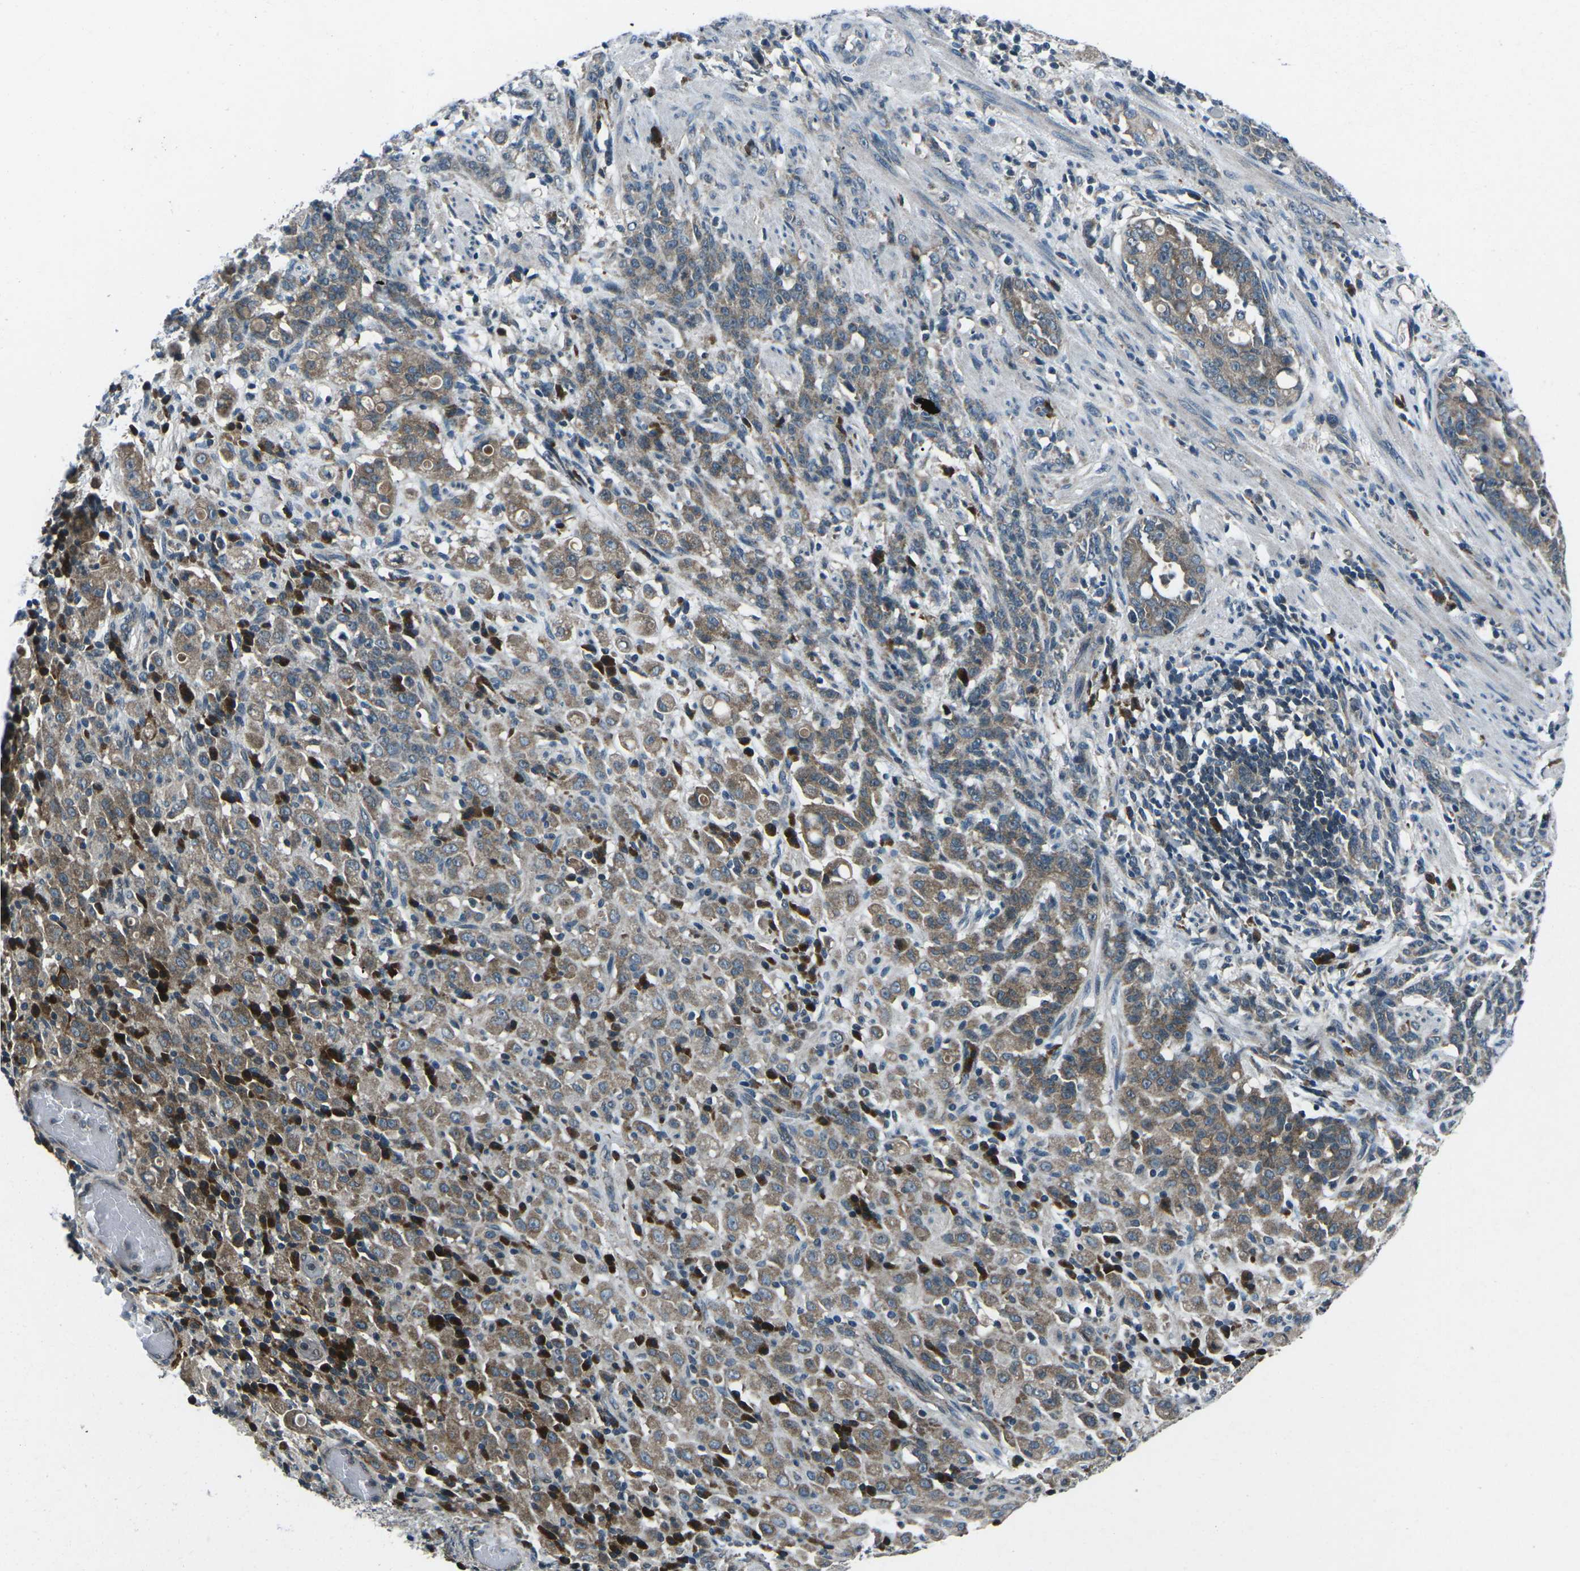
{"staining": {"intensity": "moderate", "quantity": ">75%", "location": "cytoplasmic/membranous"}, "tissue": "stomach cancer", "cell_type": "Tumor cells", "image_type": "cancer", "snomed": [{"axis": "morphology", "description": "Adenocarcinoma, NOS"}, {"axis": "topography", "description": "Stomach, lower"}], "caption": "Tumor cells exhibit medium levels of moderate cytoplasmic/membranous positivity in approximately >75% of cells in stomach adenocarcinoma. Ihc stains the protein in brown and the nuclei are stained blue.", "gene": "CDK16", "patient": {"sex": "male", "age": 88}}